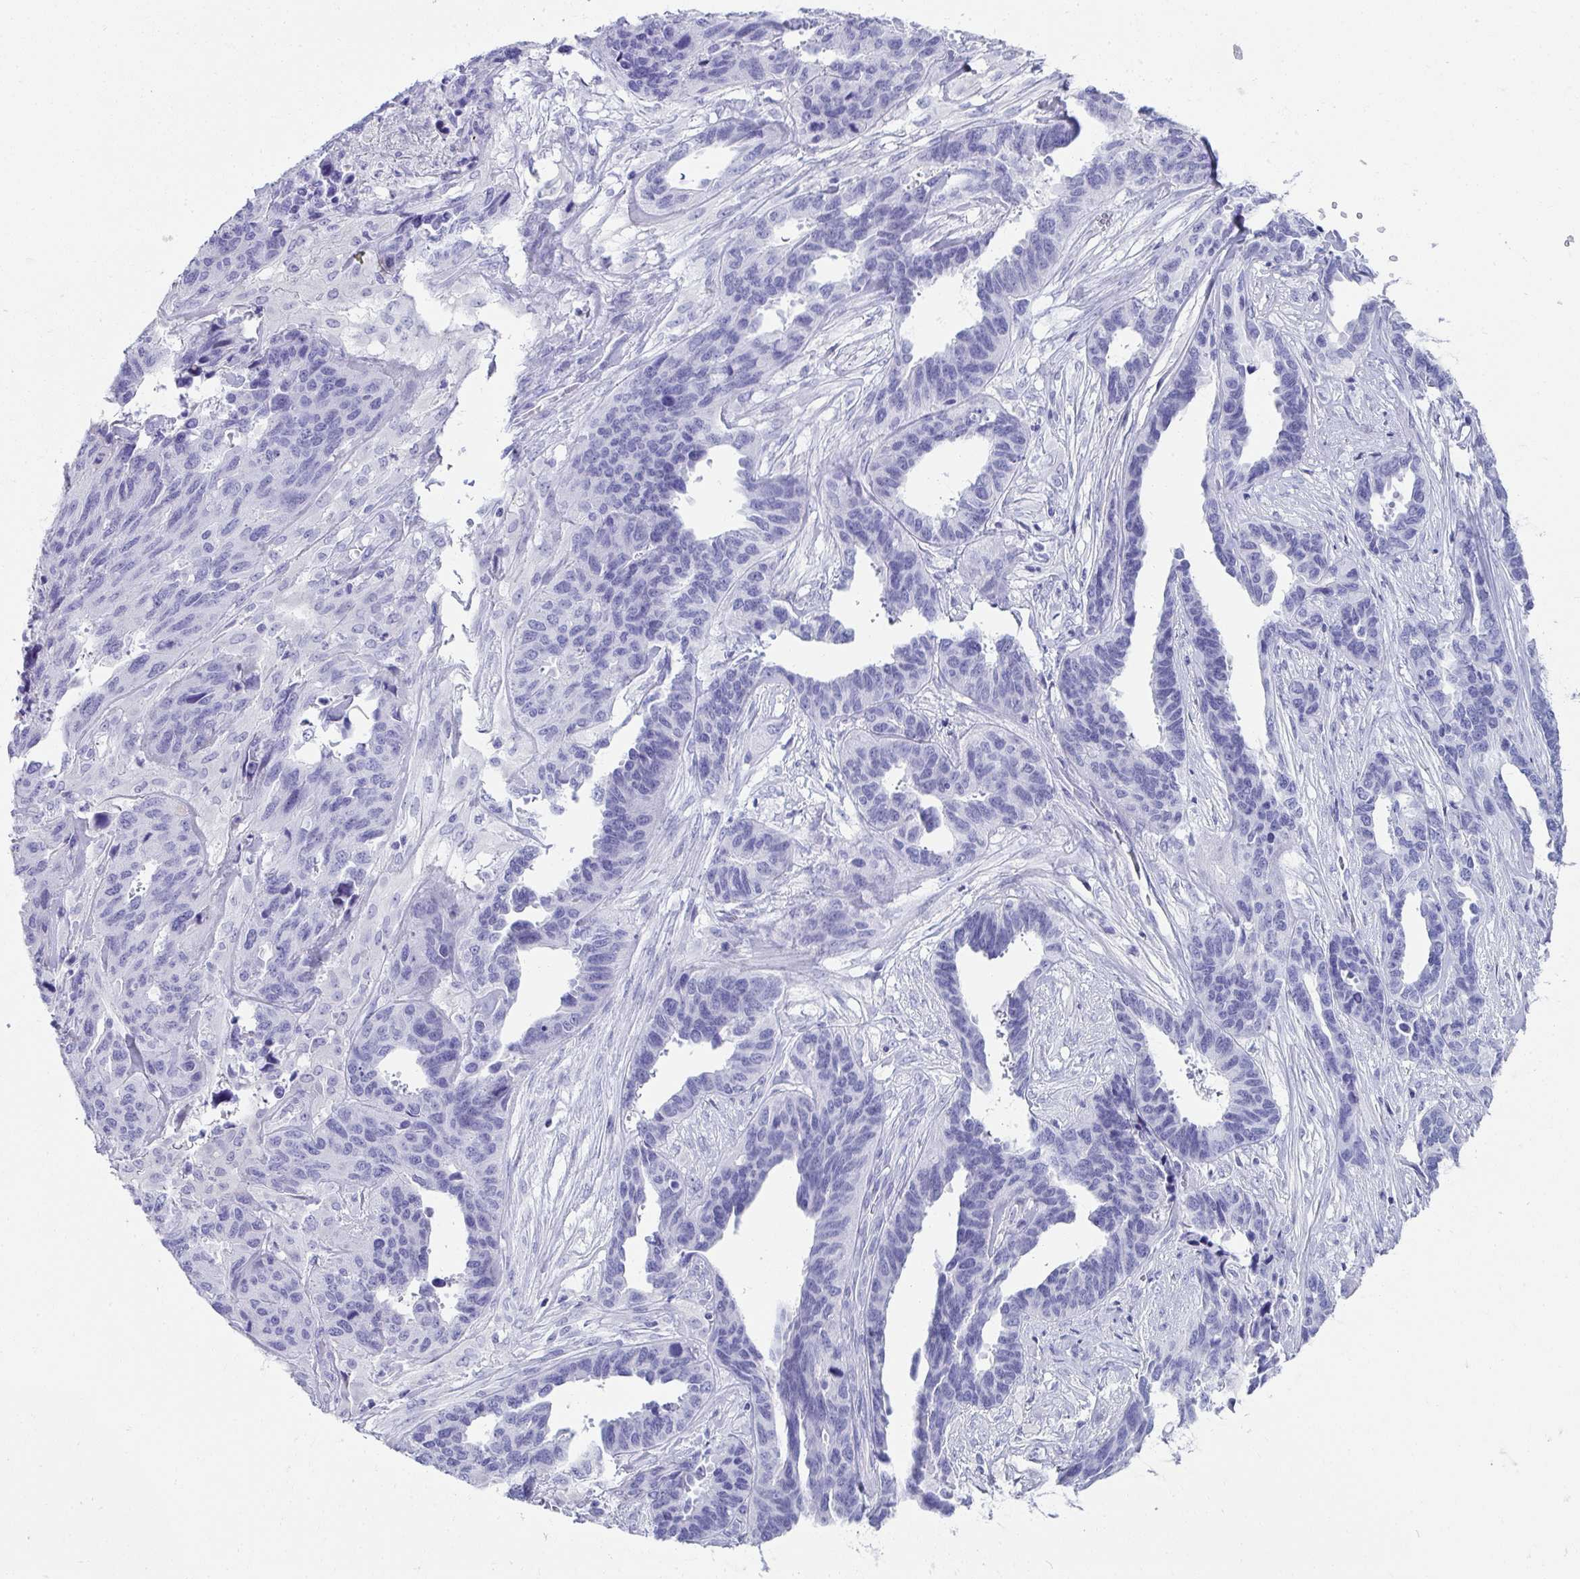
{"staining": {"intensity": "negative", "quantity": "none", "location": "none"}, "tissue": "ovarian cancer", "cell_type": "Tumor cells", "image_type": "cancer", "snomed": [{"axis": "morphology", "description": "Cystadenocarcinoma, serous, NOS"}, {"axis": "topography", "description": "Ovary"}], "caption": "This histopathology image is of ovarian serous cystadenocarcinoma stained with immunohistochemistry to label a protein in brown with the nuclei are counter-stained blue. There is no staining in tumor cells.", "gene": "SEC14L3", "patient": {"sex": "female", "age": 64}}